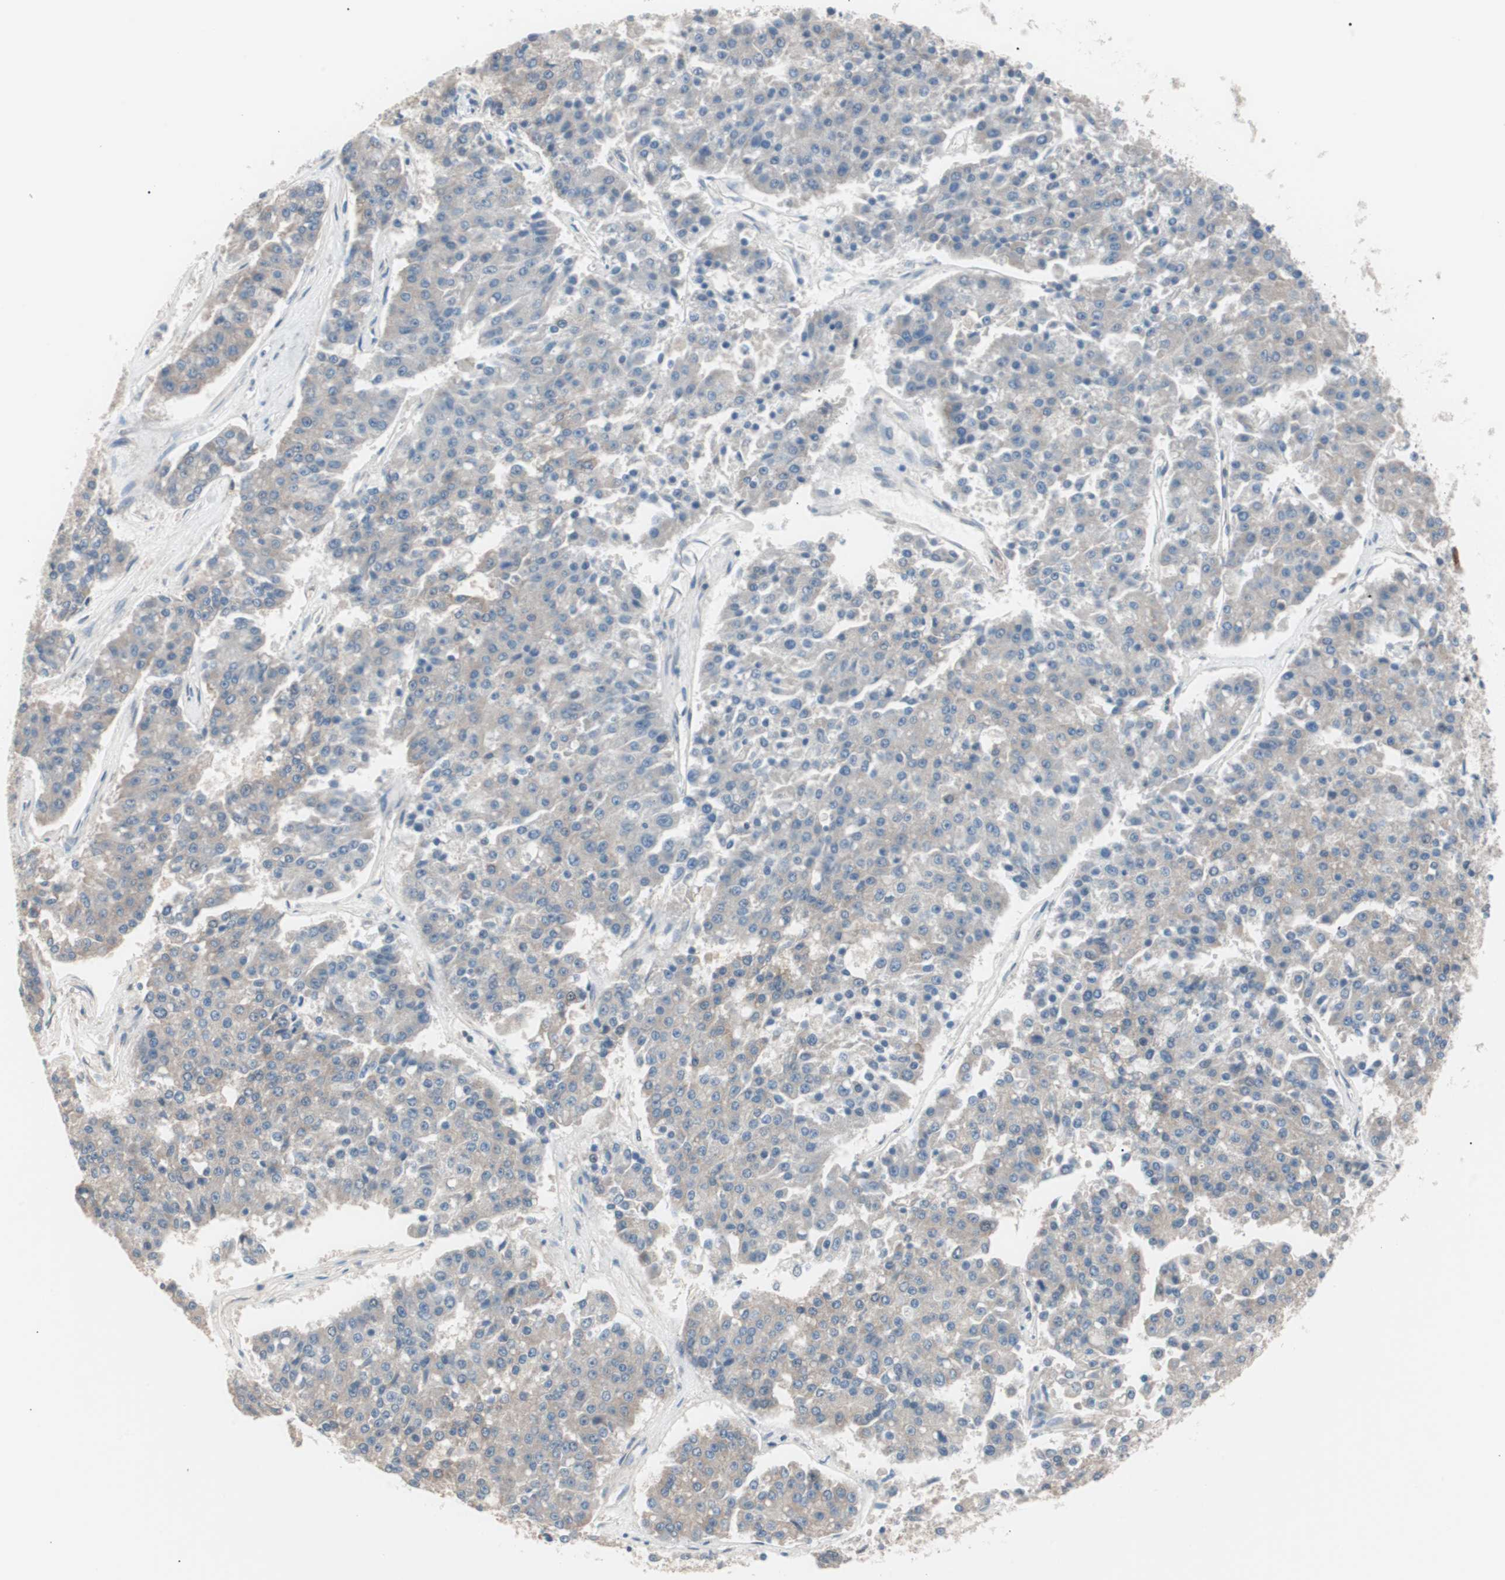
{"staining": {"intensity": "negative", "quantity": "none", "location": "none"}, "tissue": "pancreatic cancer", "cell_type": "Tumor cells", "image_type": "cancer", "snomed": [{"axis": "morphology", "description": "Adenocarcinoma, NOS"}, {"axis": "topography", "description": "Pancreas"}], "caption": "DAB (3,3'-diaminobenzidine) immunohistochemical staining of human pancreatic adenocarcinoma reveals no significant staining in tumor cells.", "gene": "SMG1", "patient": {"sex": "male", "age": 50}}